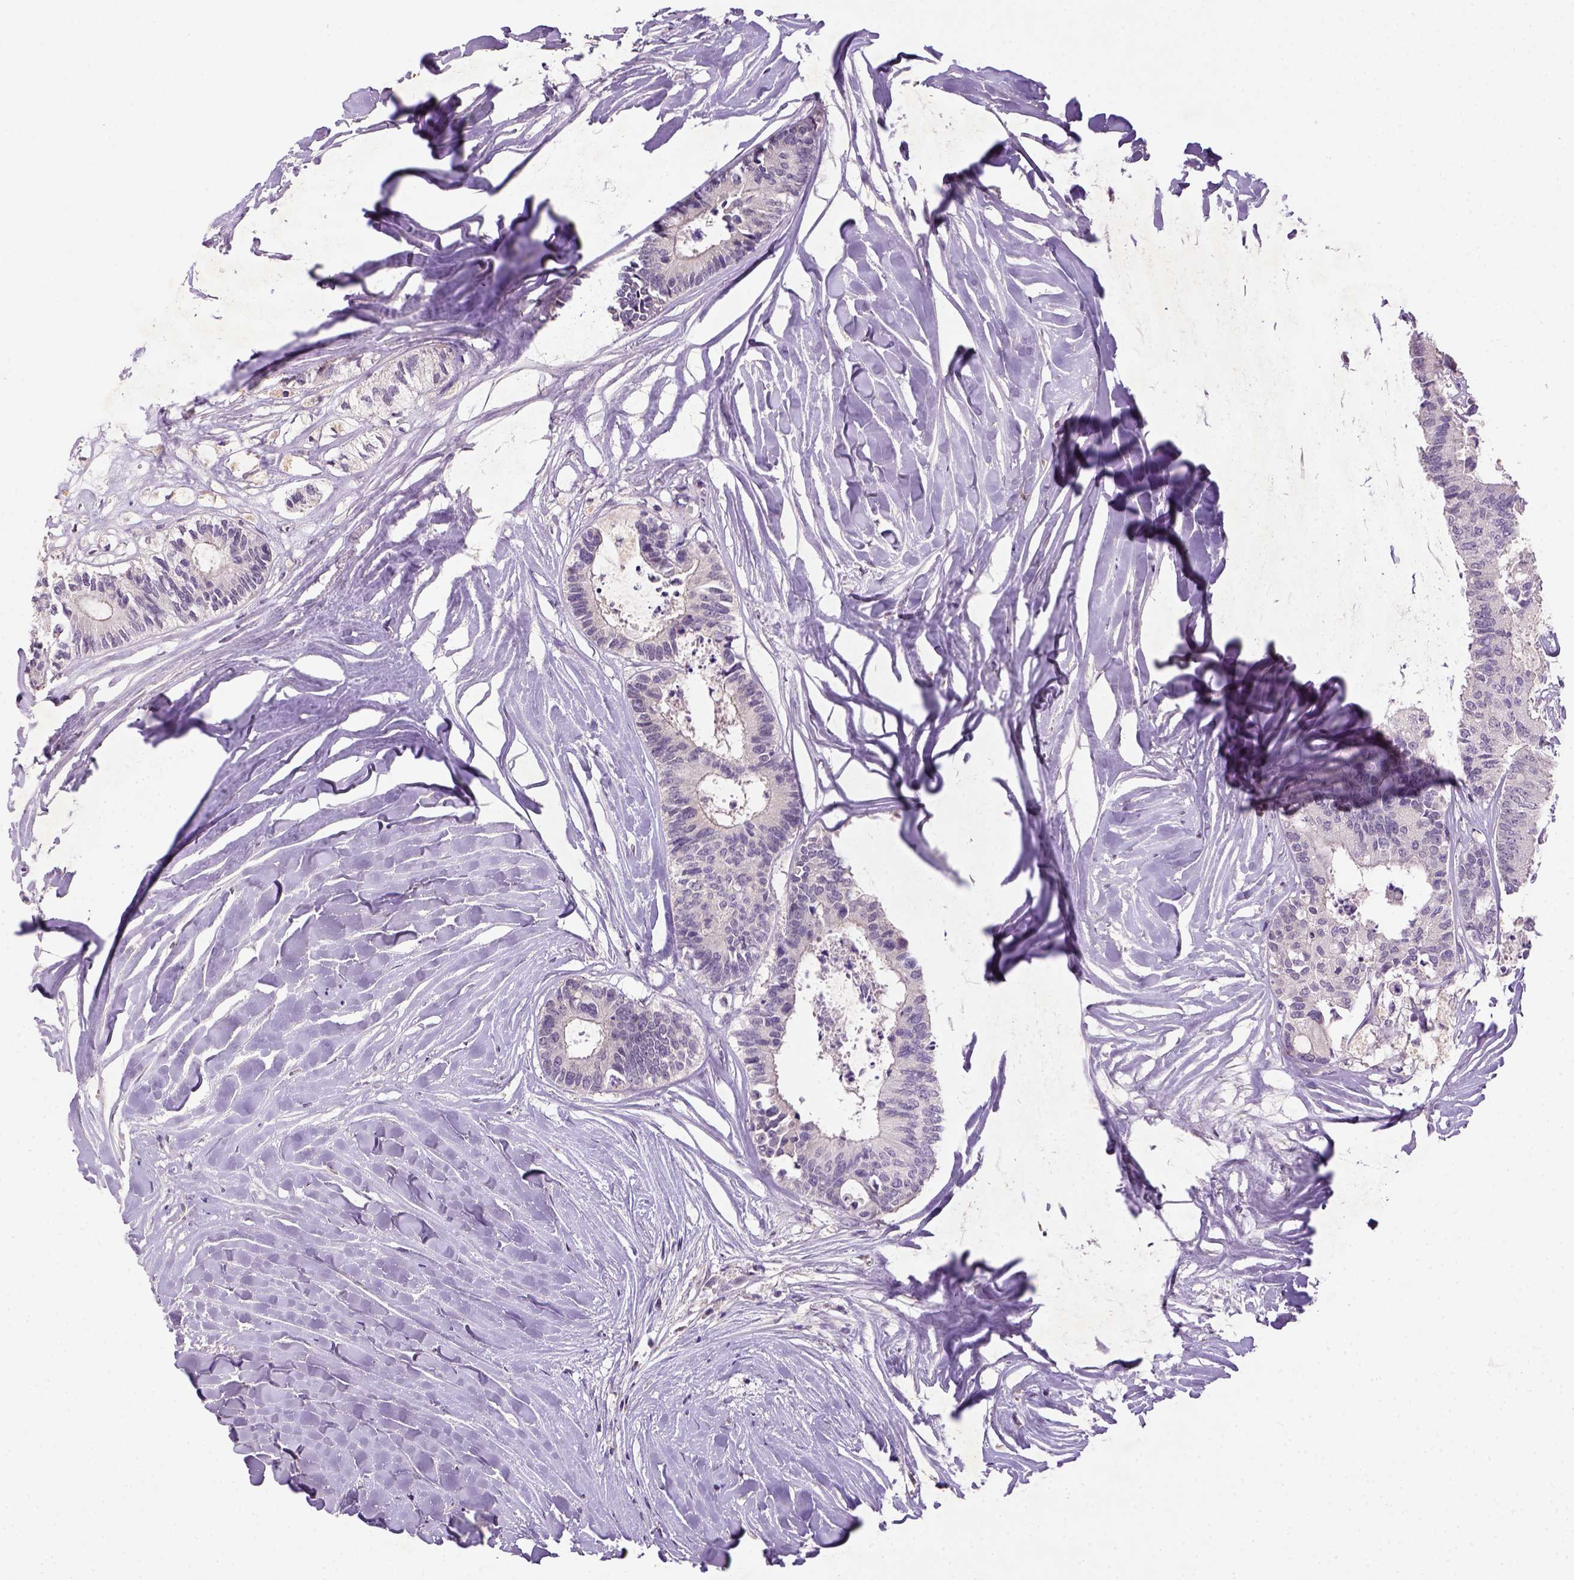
{"staining": {"intensity": "negative", "quantity": "none", "location": "none"}, "tissue": "colorectal cancer", "cell_type": "Tumor cells", "image_type": "cancer", "snomed": [{"axis": "morphology", "description": "Adenocarcinoma, NOS"}, {"axis": "topography", "description": "Colon"}, {"axis": "topography", "description": "Rectum"}], "caption": "Micrograph shows no protein positivity in tumor cells of colorectal cancer (adenocarcinoma) tissue.", "gene": "NLGN2", "patient": {"sex": "male", "age": 57}}